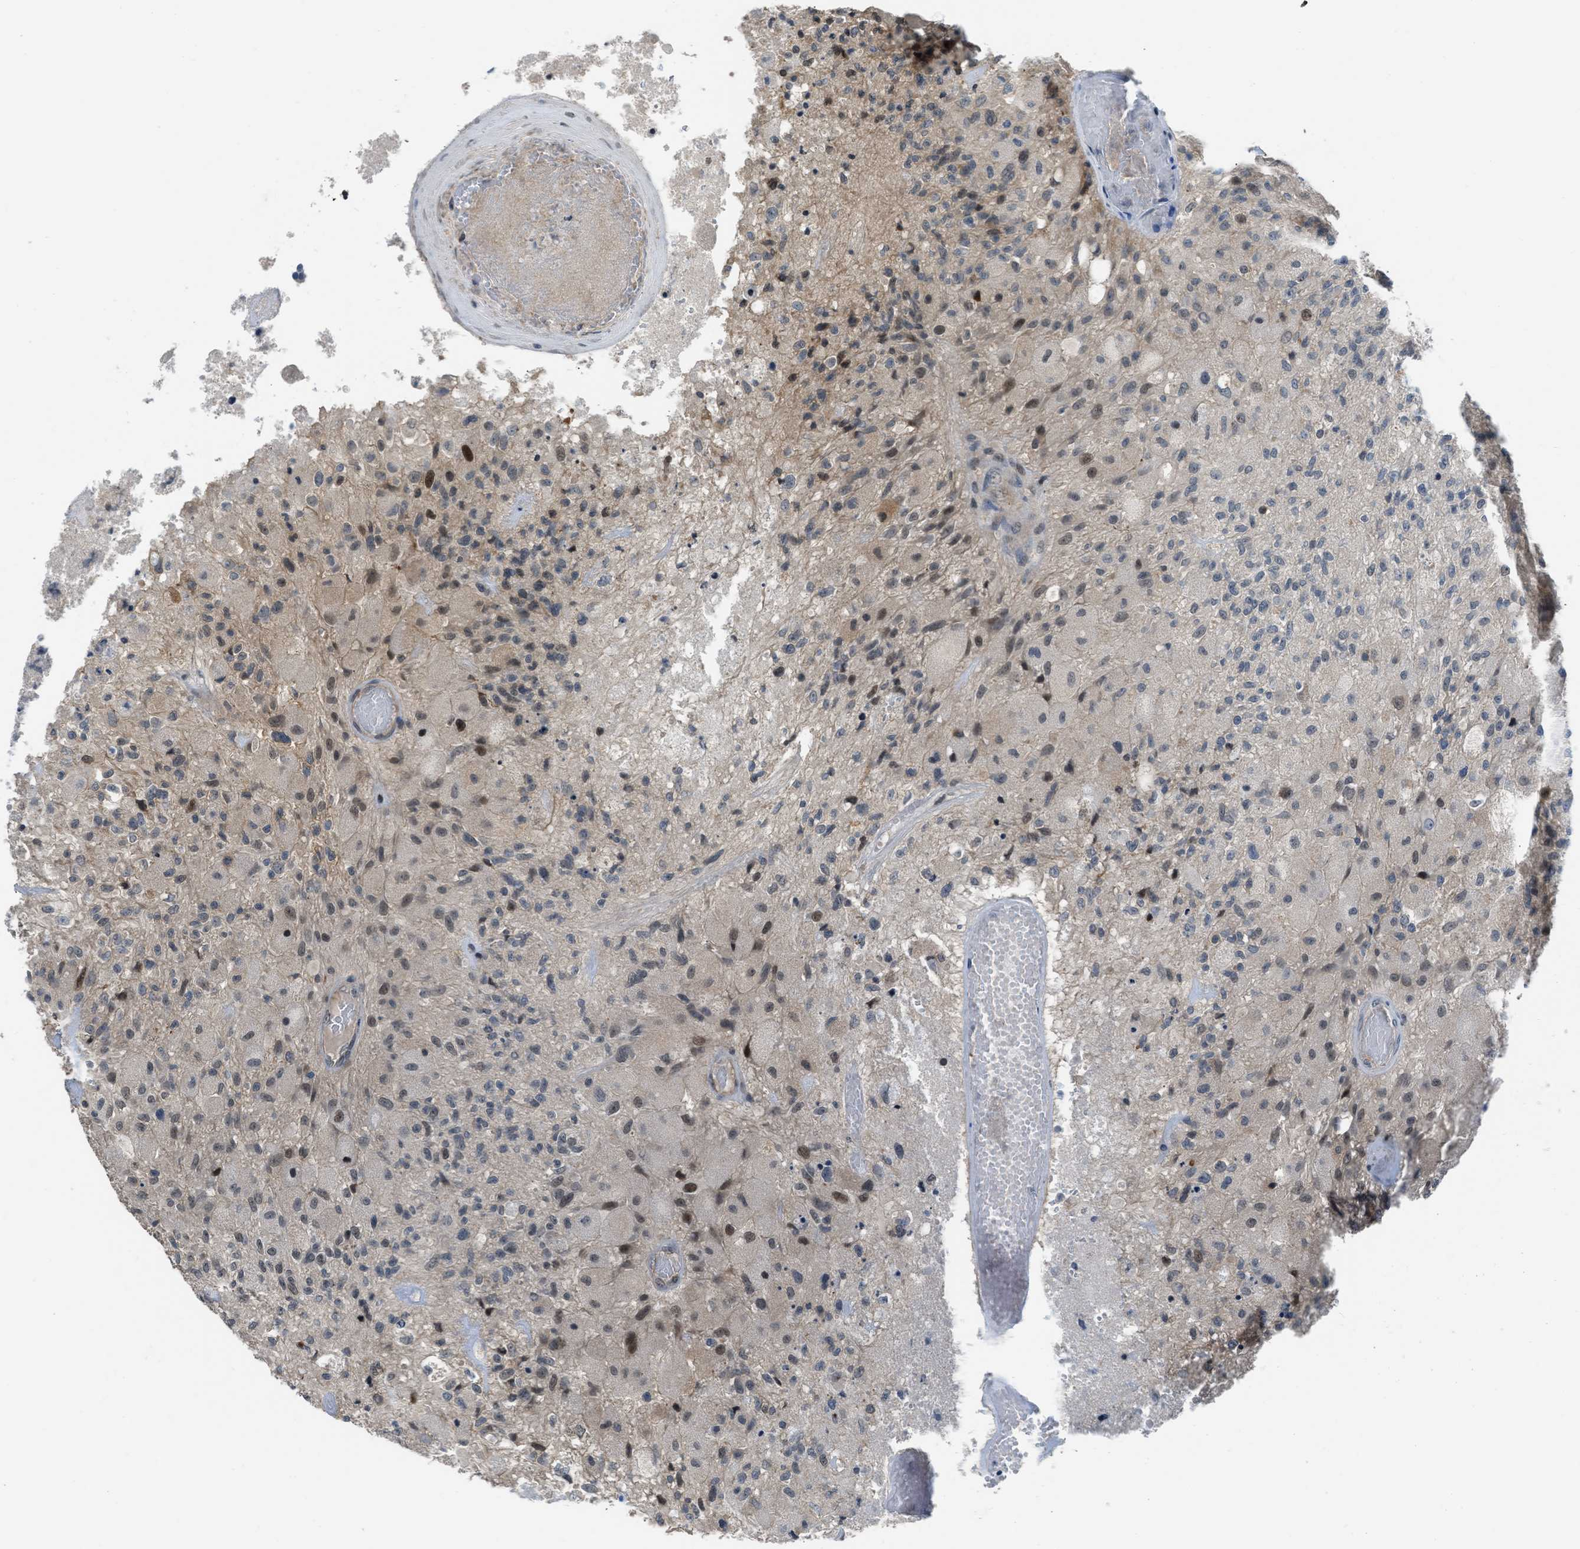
{"staining": {"intensity": "moderate", "quantity": "<25%", "location": "cytoplasmic/membranous,nuclear"}, "tissue": "glioma", "cell_type": "Tumor cells", "image_type": "cancer", "snomed": [{"axis": "morphology", "description": "Normal tissue, NOS"}, {"axis": "morphology", "description": "Glioma, malignant, High grade"}, {"axis": "topography", "description": "Cerebral cortex"}], "caption": "The image shows staining of glioma, revealing moderate cytoplasmic/membranous and nuclear protein expression (brown color) within tumor cells.", "gene": "TTBK2", "patient": {"sex": "male", "age": 77}}